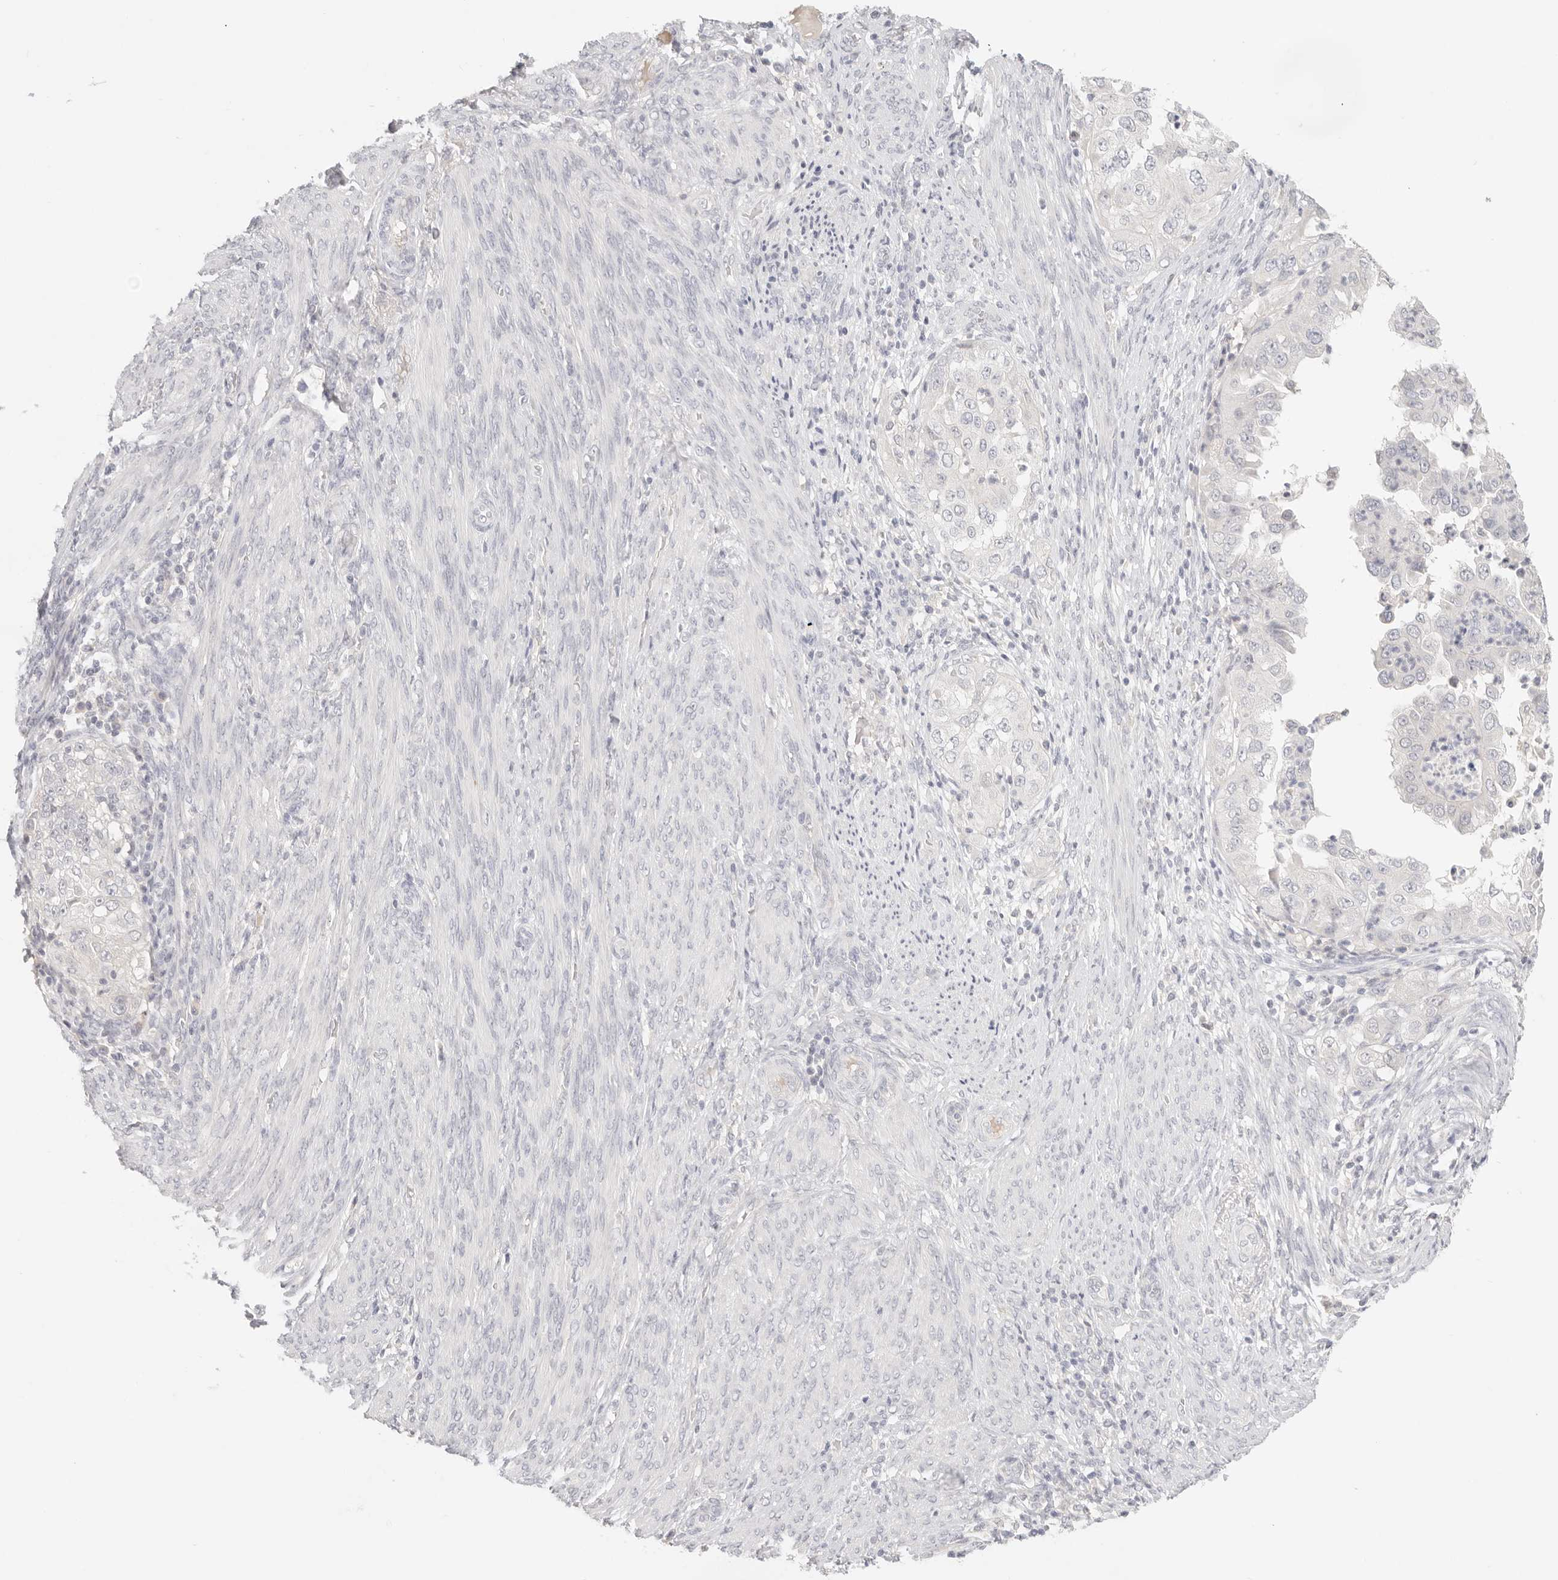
{"staining": {"intensity": "negative", "quantity": "none", "location": "none"}, "tissue": "endometrial cancer", "cell_type": "Tumor cells", "image_type": "cancer", "snomed": [{"axis": "morphology", "description": "Adenocarcinoma, NOS"}, {"axis": "topography", "description": "Endometrium"}], "caption": "High power microscopy histopathology image of an IHC micrograph of endometrial cancer, revealing no significant staining in tumor cells.", "gene": "SPHK1", "patient": {"sex": "female", "age": 85}}